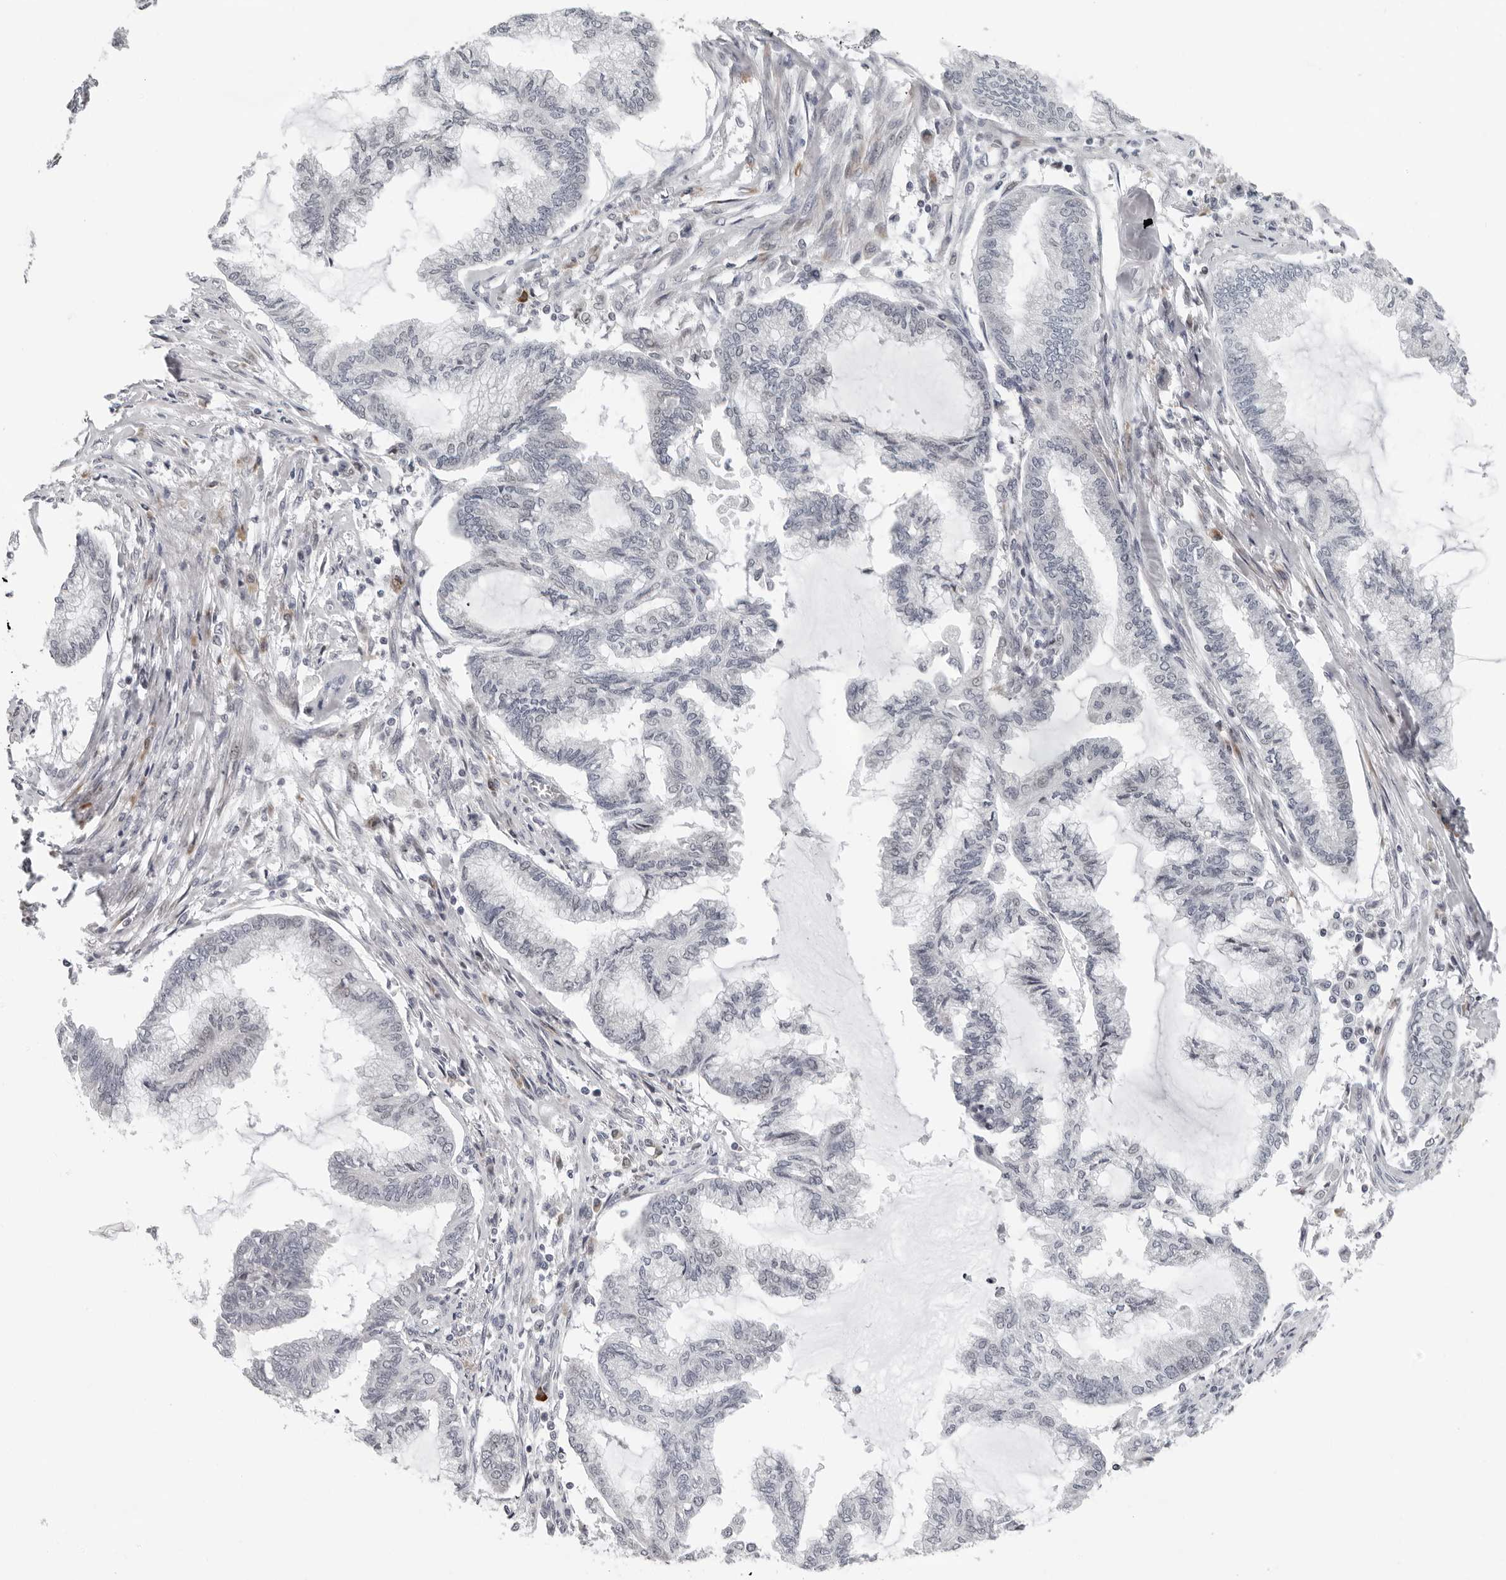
{"staining": {"intensity": "negative", "quantity": "none", "location": "none"}, "tissue": "endometrial cancer", "cell_type": "Tumor cells", "image_type": "cancer", "snomed": [{"axis": "morphology", "description": "Adenocarcinoma, NOS"}, {"axis": "topography", "description": "Endometrium"}], "caption": "Immunohistochemical staining of human adenocarcinoma (endometrial) displays no significant expression in tumor cells.", "gene": "PIP4K2C", "patient": {"sex": "female", "age": 86}}